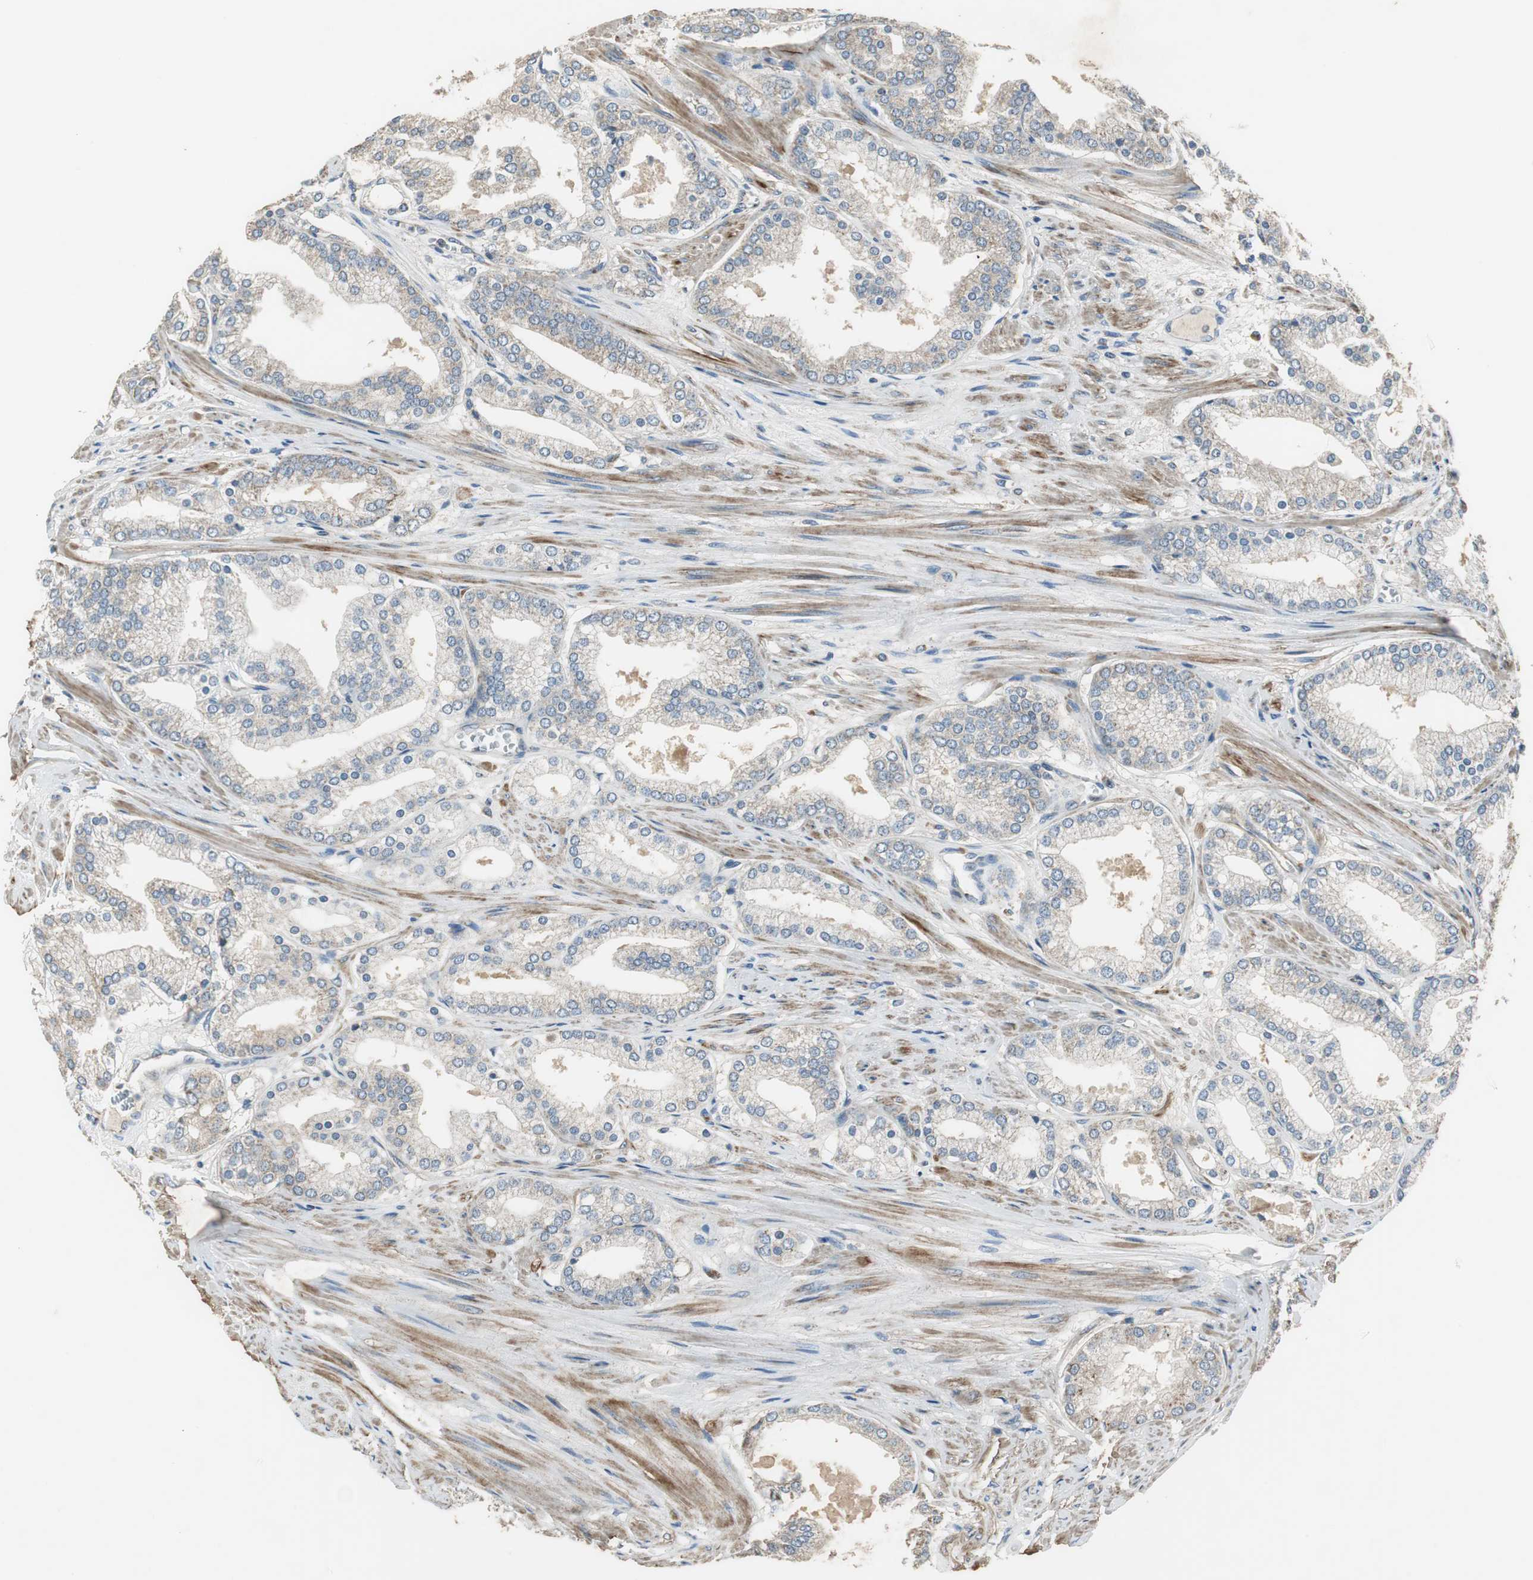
{"staining": {"intensity": "weak", "quantity": "<25%", "location": "cytoplasmic/membranous"}, "tissue": "prostate cancer", "cell_type": "Tumor cells", "image_type": "cancer", "snomed": [{"axis": "morphology", "description": "Adenocarcinoma, High grade"}, {"axis": "topography", "description": "Prostate"}], "caption": "Protein analysis of high-grade adenocarcinoma (prostate) reveals no significant expression in tumor cells.", "gene": "MSTO1", "patient": {"sex": "male", "age": 61}}